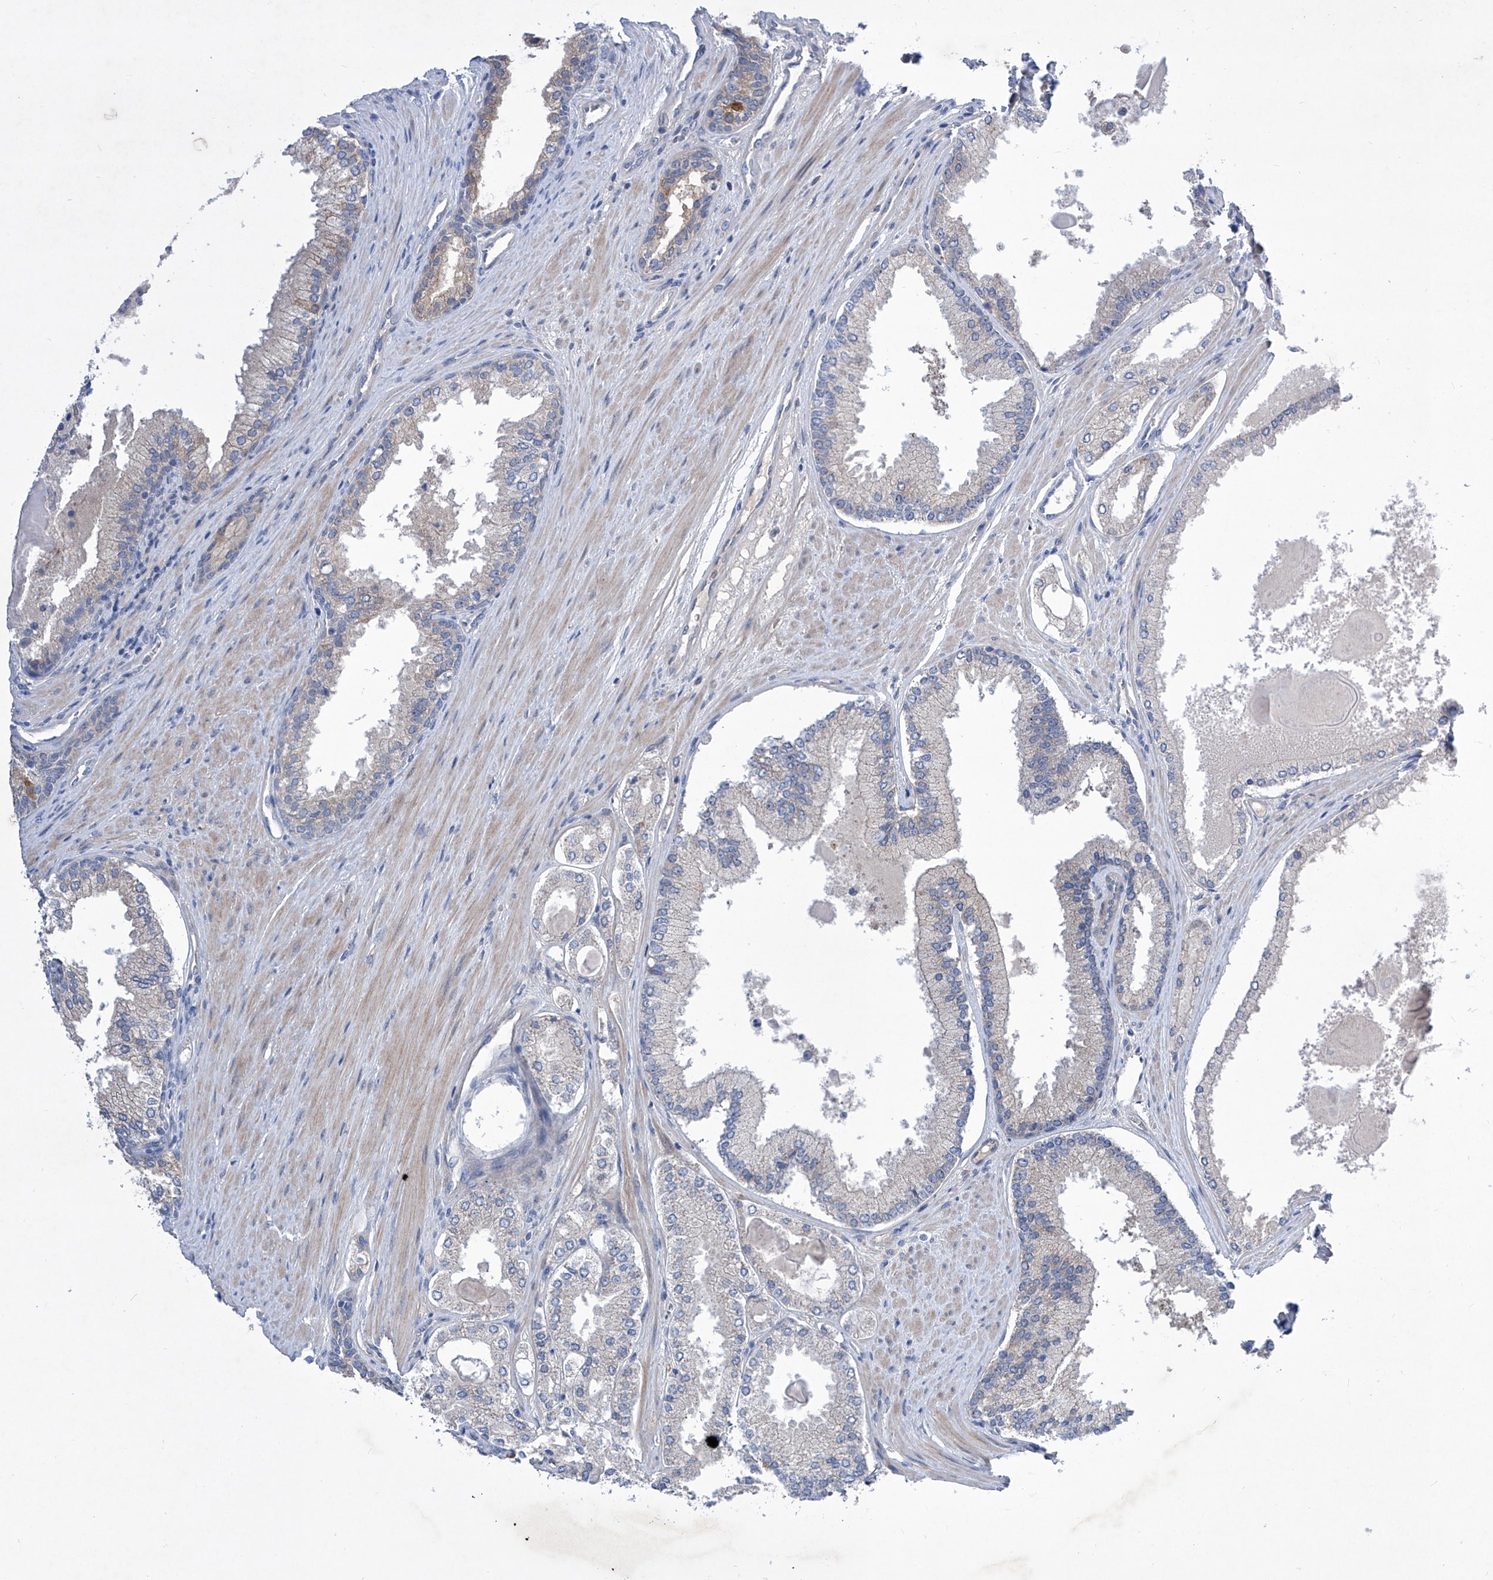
{"staining": {"intensity": "negative", "quantity": "none", "location": "none"}, "tissue": "prostate cancer", "cell_type": "Tumor cells", "image_type": "cancer", "snomed": [{"axis": "morphology", "description": "Adenocarcinoma, High grade"}, {"axis": "topography", "description": "Prostate"}], "caption": "High power microscopy image of an immunohistochemistry image of high-grade adenocarcinoma (prostate), revealing no significant positivity in tumor cells. (DAB (3,3'-diaminobenzidine) IHC, high magnification).", "gene": "SRBD1", "patient": {"sex": "male", "age": 60}}